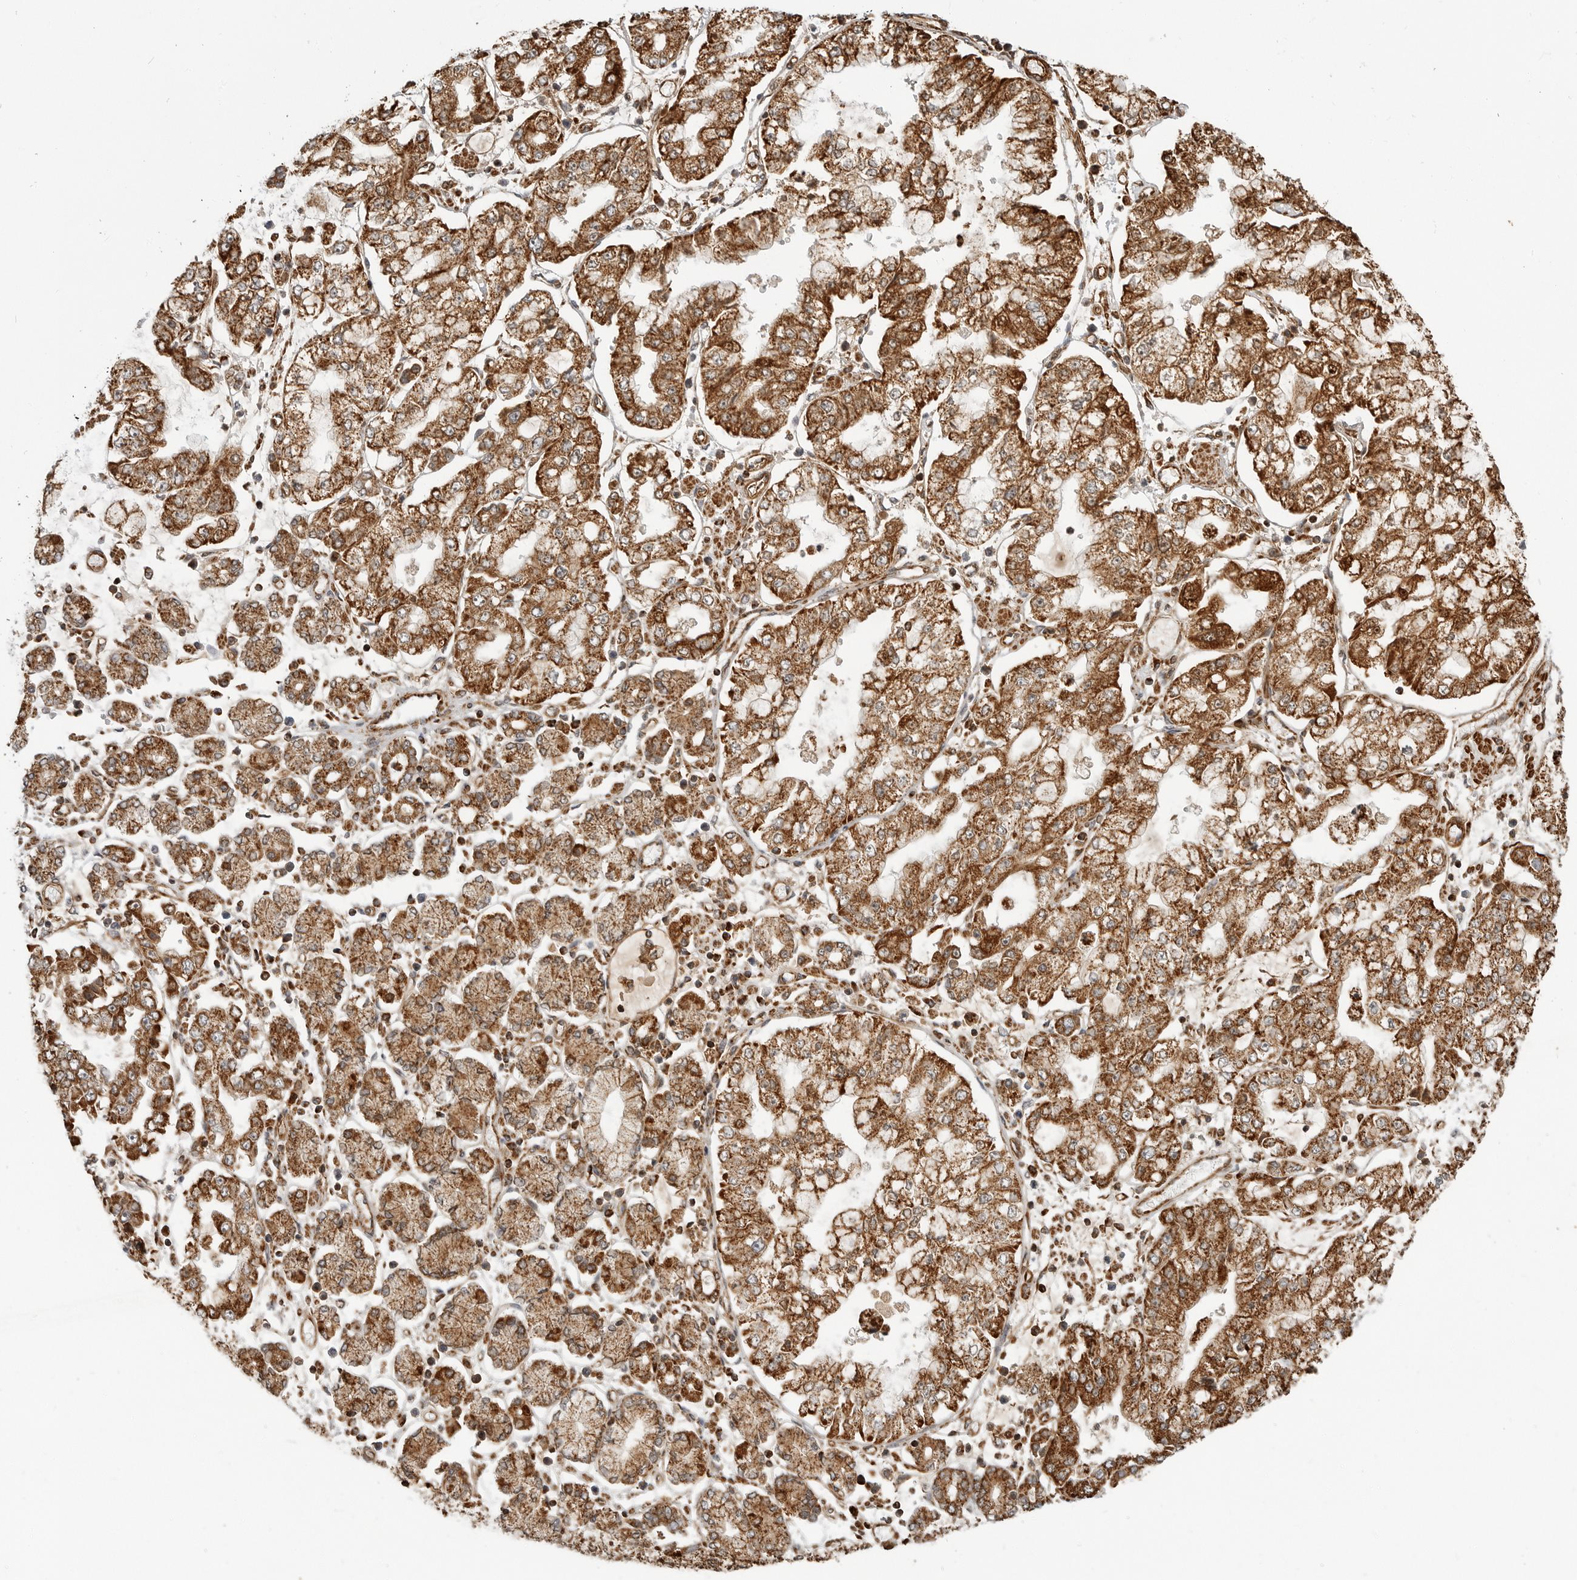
{"staining": {"intensity": "strong", "quantity": ">75%", "location": "cytoplasmic/membranous"}, "tissue": "stomach cancer", "cell_type": "Tumor cells", "image_type": "cancer", "snomed": [{"axis": "morphology", "description": "Adenocarcinoma, NOS"}, {"axis": "topography", "description": "Stomach"}], "caption": "Immunohistochemical staining of adenocarcinoma (stomach) reveals high levels of strong cytoplasmic/membranous protein expression in approximately >75% of tumor cells.", "gene": "BMP2K", "patient": {"sex": "male", "age": 76}}